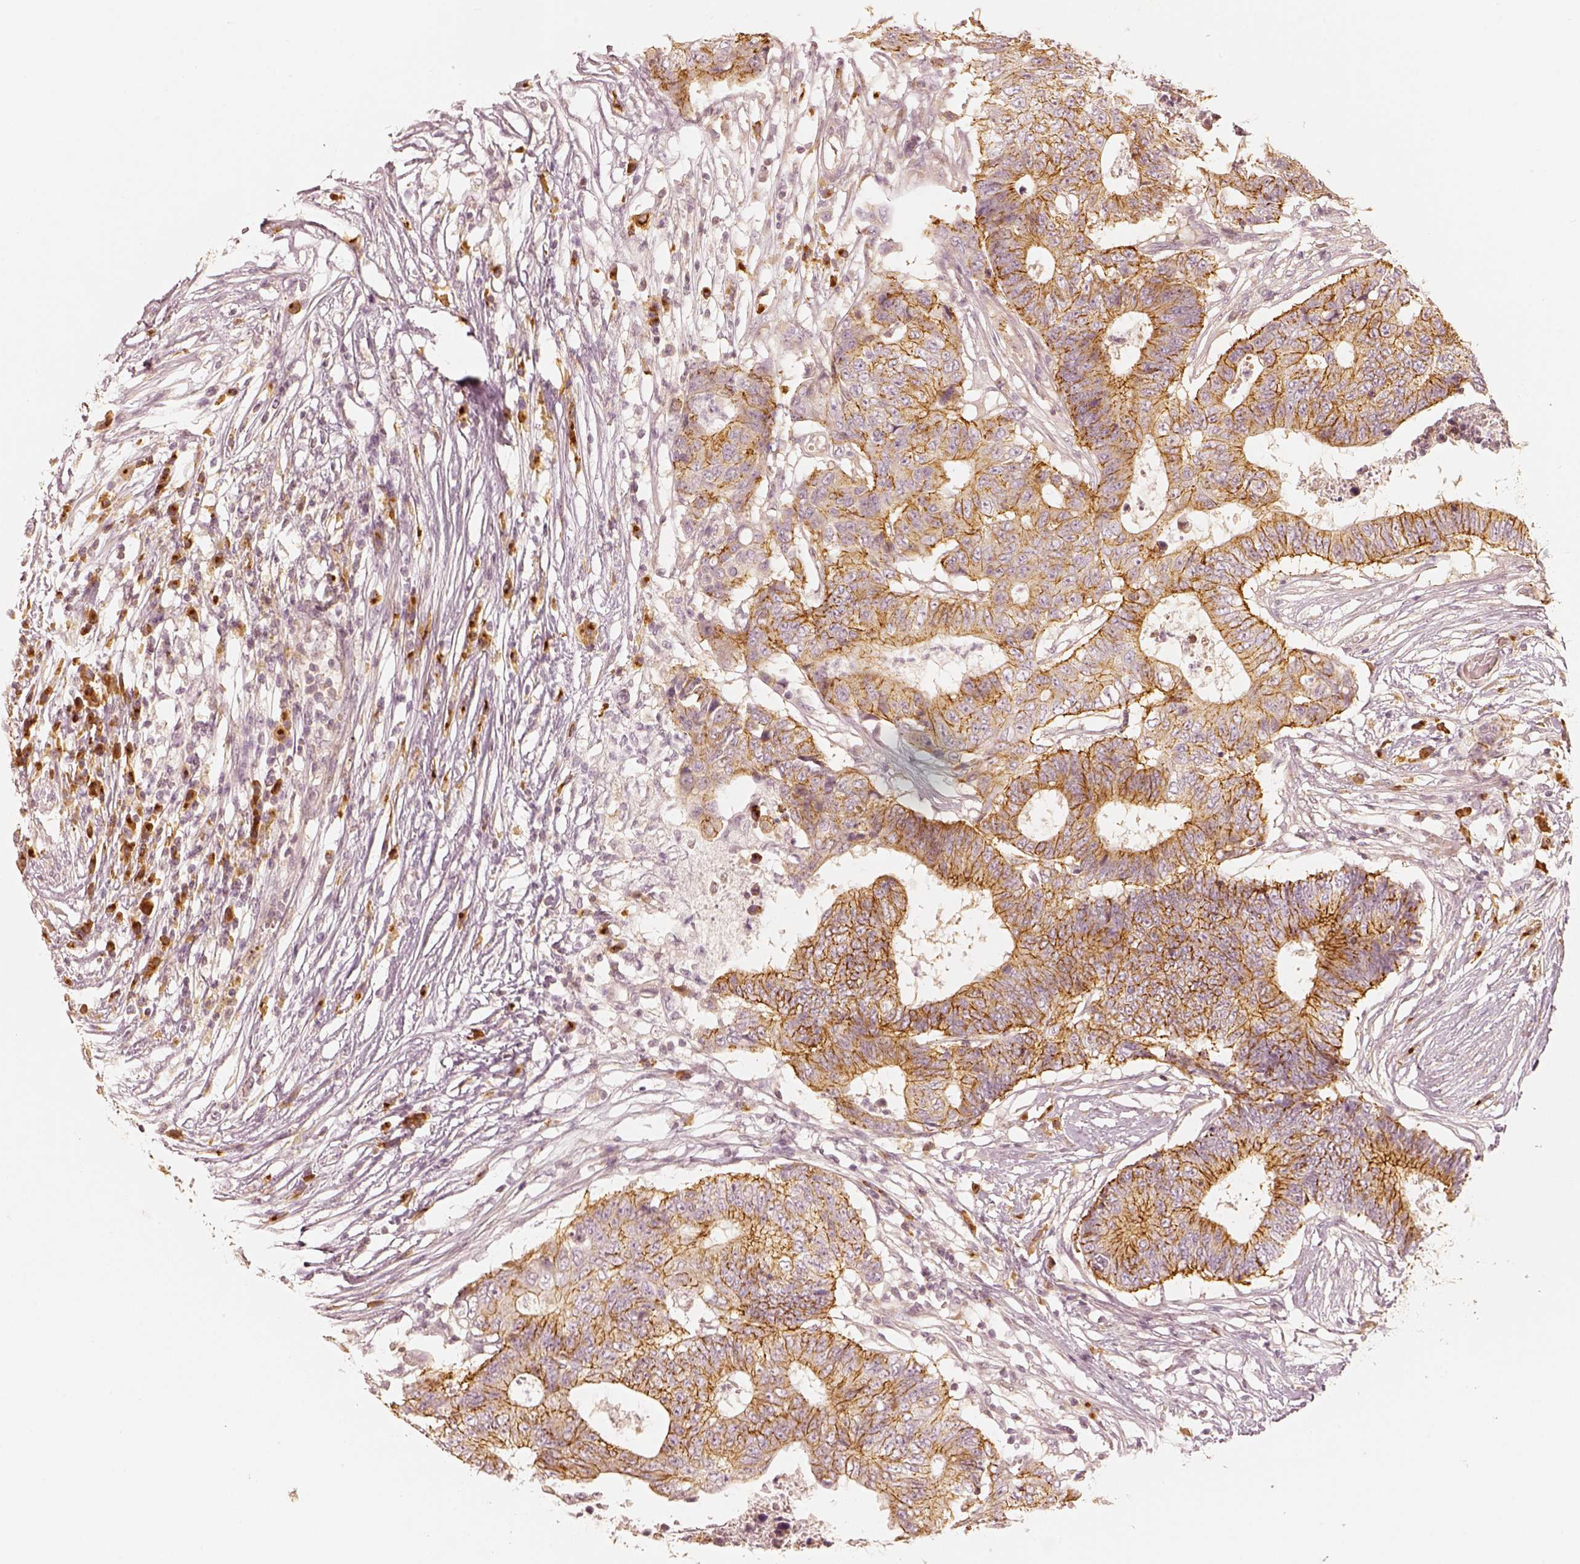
{"staining": {"intensity": "strong", "quantity": ">75%", "location": "cytoplasmic/membranous"}, "tissue": "colorectal cancer", "cell_type": "Tumor cells", "image_type": "cancer", "snomed": [{"axis": "morphology", "description": "Adenocarcinoma, NOS"}, {"axis": "topography", "description": "Colon"}], "caption": "Colorectal adenocarcinoma stained for a protein demonstrates strong cytoplasmic/membranous positivity in tumor cells.", "gene": "GORASP2", "patient": {"sex": "female", "age": 48}}